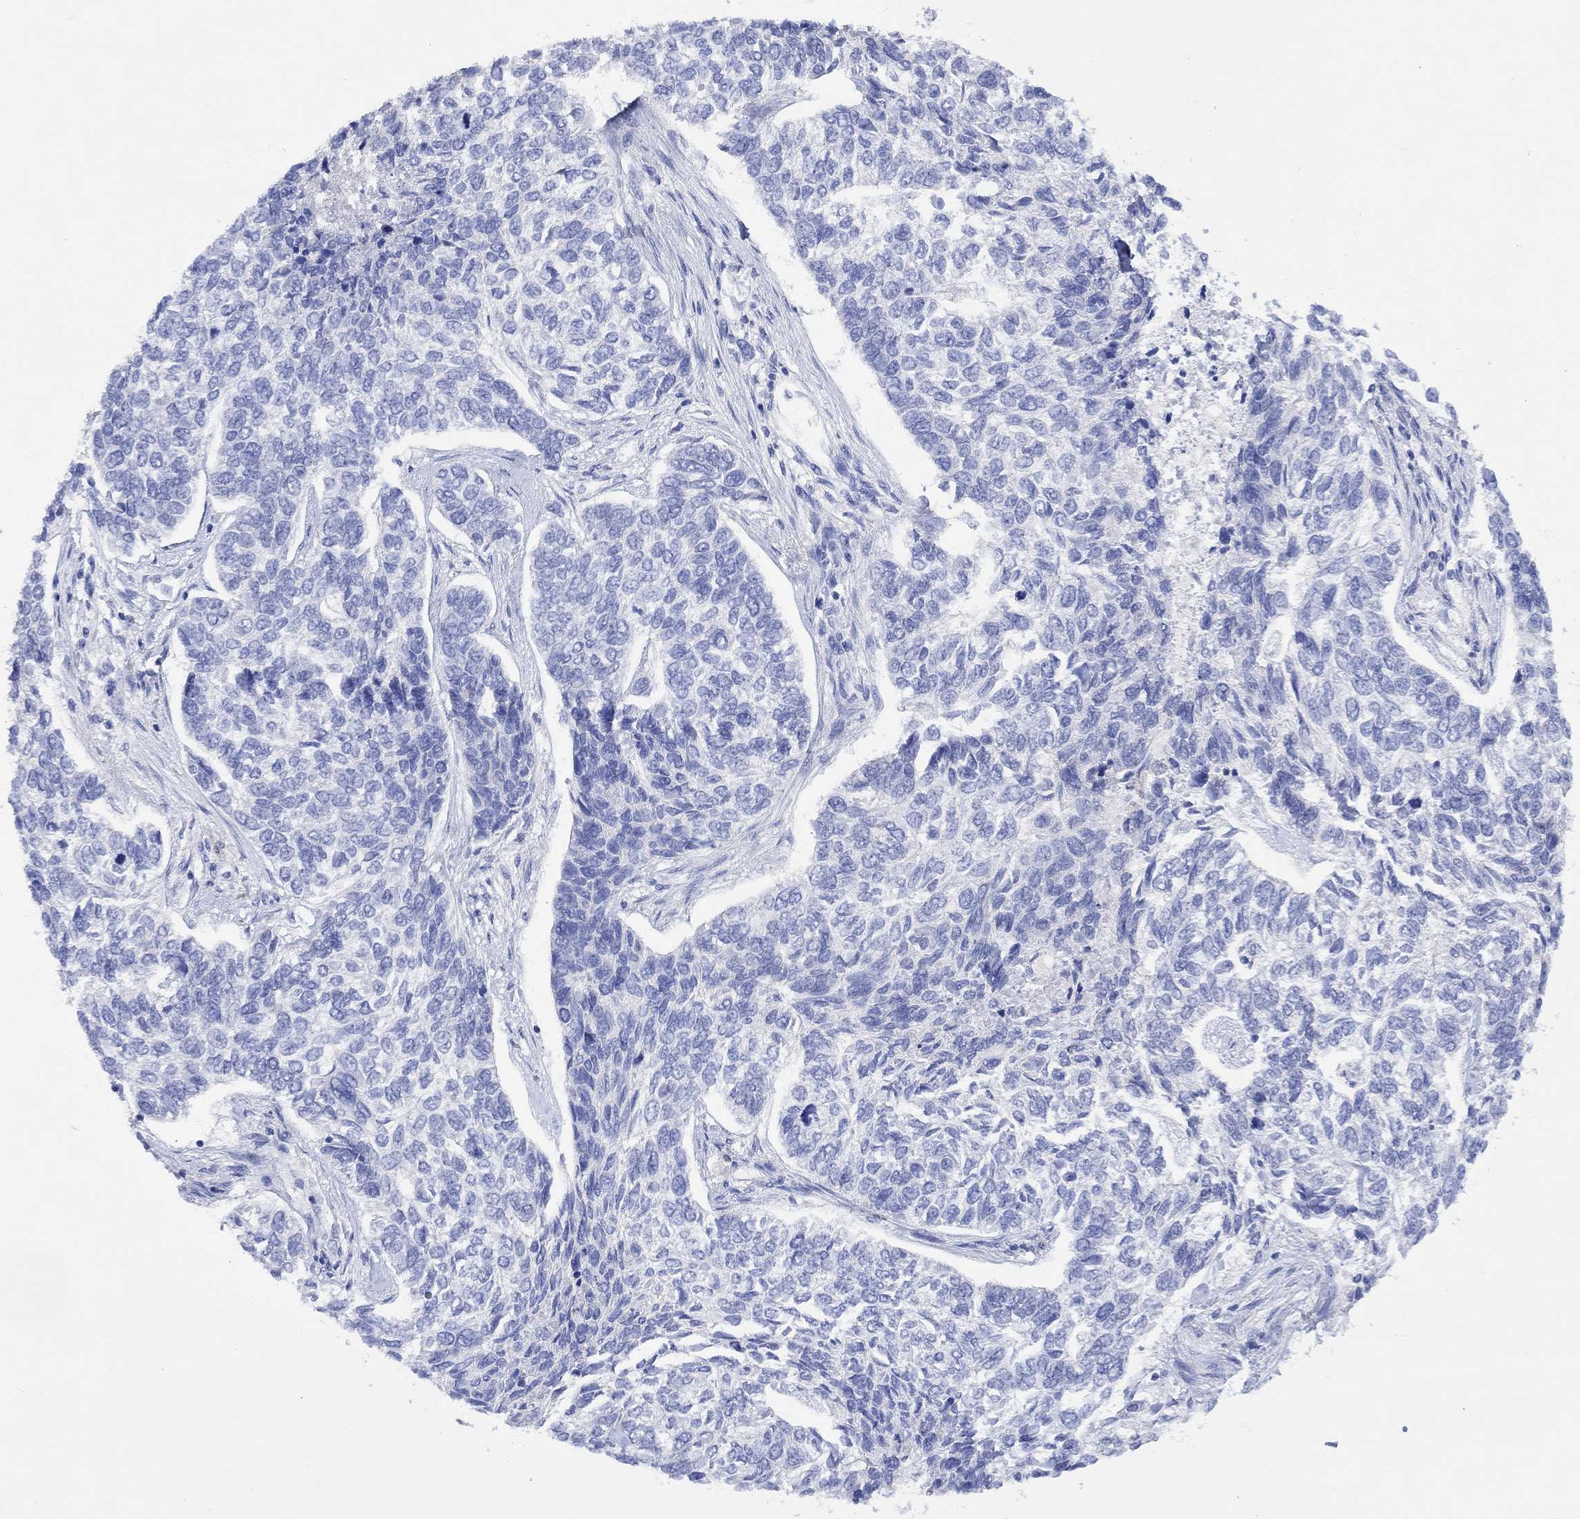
{"staining": {"intensity": "negative", "quantity": "none", "location": "none"}, "tissue": "skin cancer", "cell_type": "Tumor cells", "image_type": "cancer", "snomed": [{"axis": "morphology", "description": "Basal cell carcinoma"}, {"axis": "topography", "description": "Skin"}], "caption": "This is an immunohistochemistry (IHC) image of skin cancer. There is no positivity in tumor cells.", "gene": "GCM1", "patient": {"sex": "female", "age": 65}}